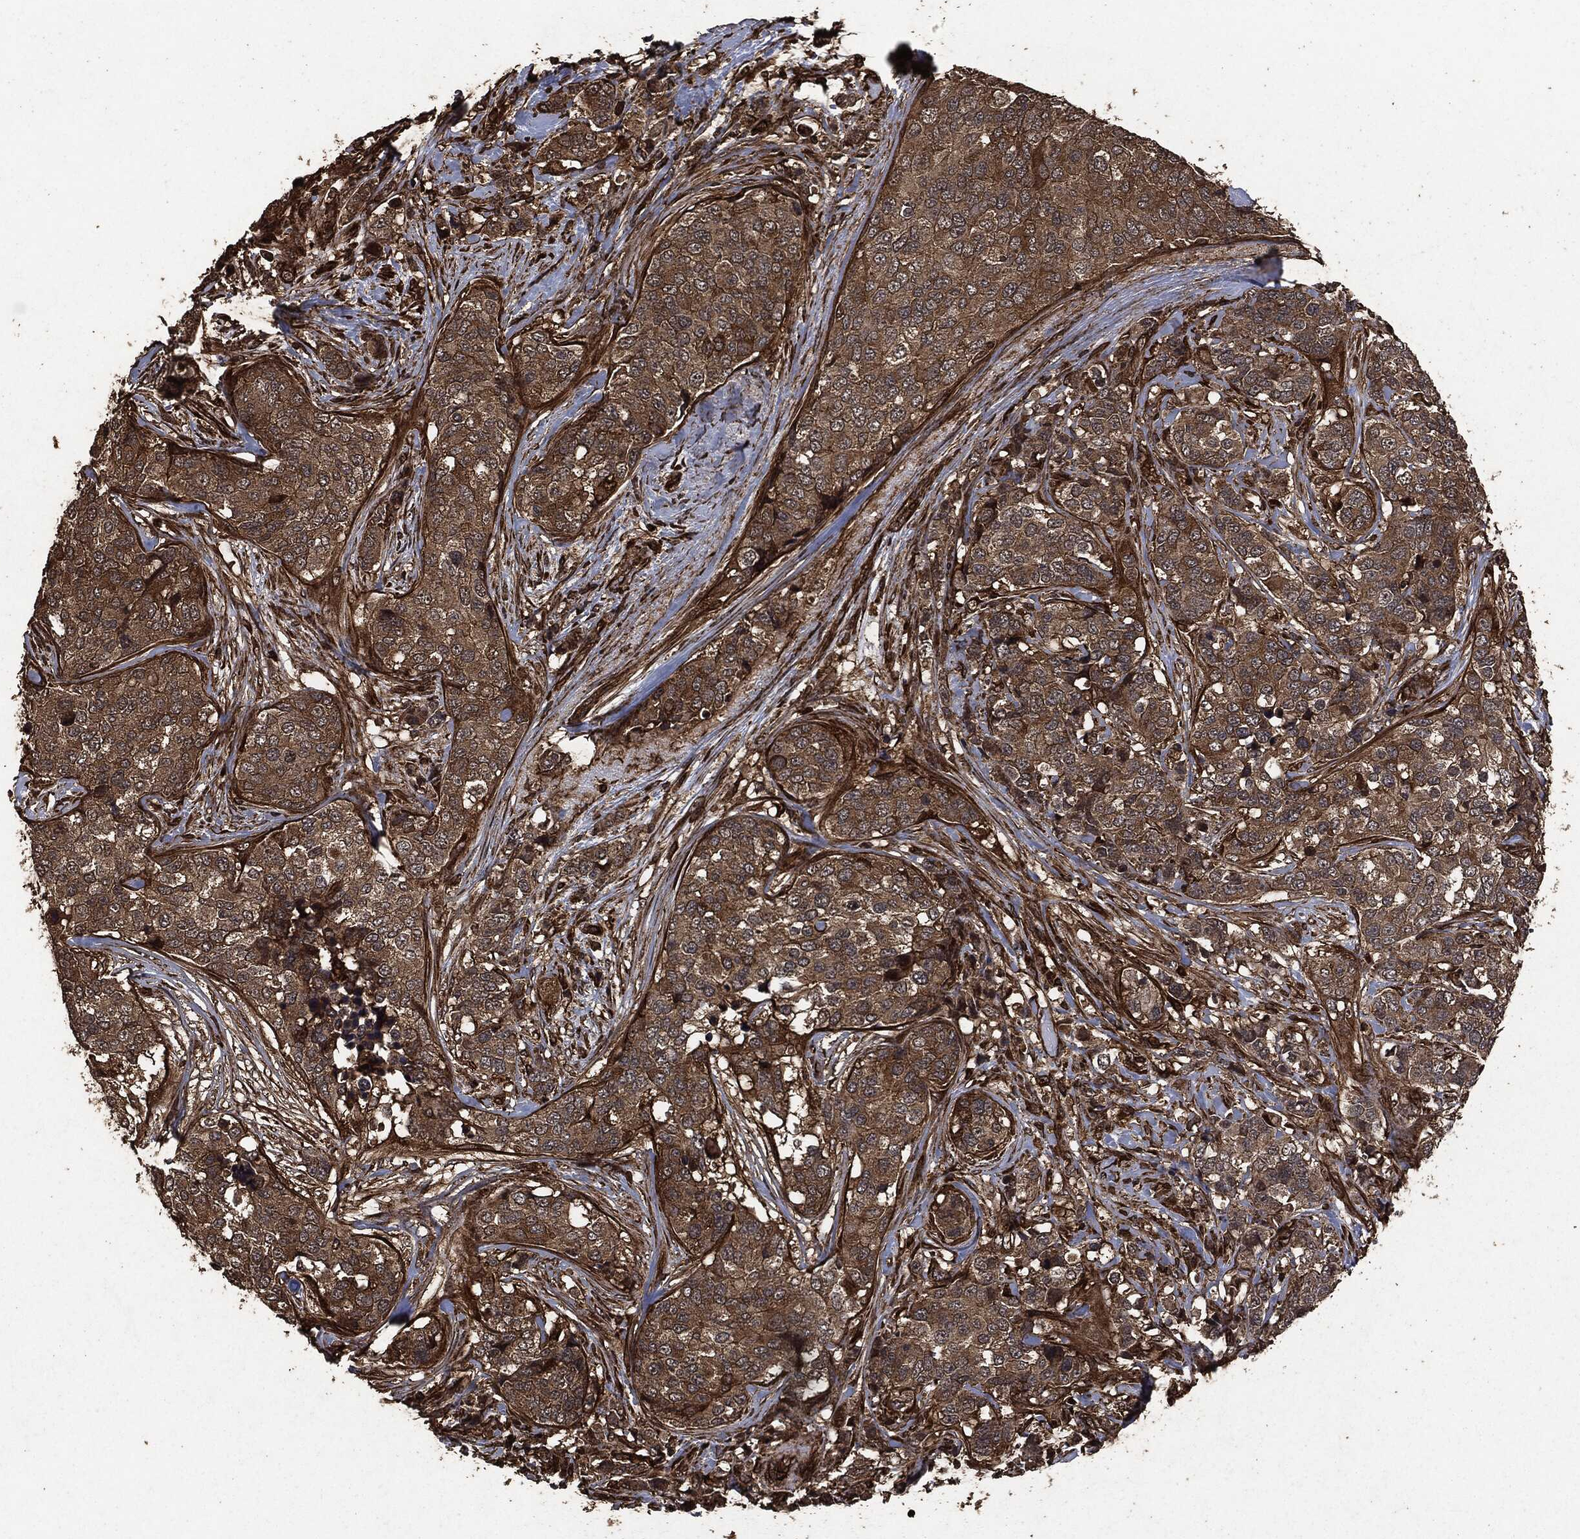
{"staining": {"intensity": "moderate", "quantity": "25%-75%", "location": "cytoplasmic/membranous"}, "tissue": "breast cancer", "cell_type": "Tumor cells", "image_type": "cancer", "snomed": [{"axis": "morphology", "description": "Lobular carcinoma"}, {"axis": "topography", "description": "Breast"}], "caption": "A photomicrograph of human lobular carcinoma (breast) stained for a protein displays moderate cytoplasmic/membranous brown staining in tumor cells. The staining is performed using DAB (3,3'-diaminobenzidine) brown chromogen to label protein expression. The nuclei are counter-stained blue using hematoxylin.", "gene": "HRAS", "patient": {"sex": "female", "age": 59}}